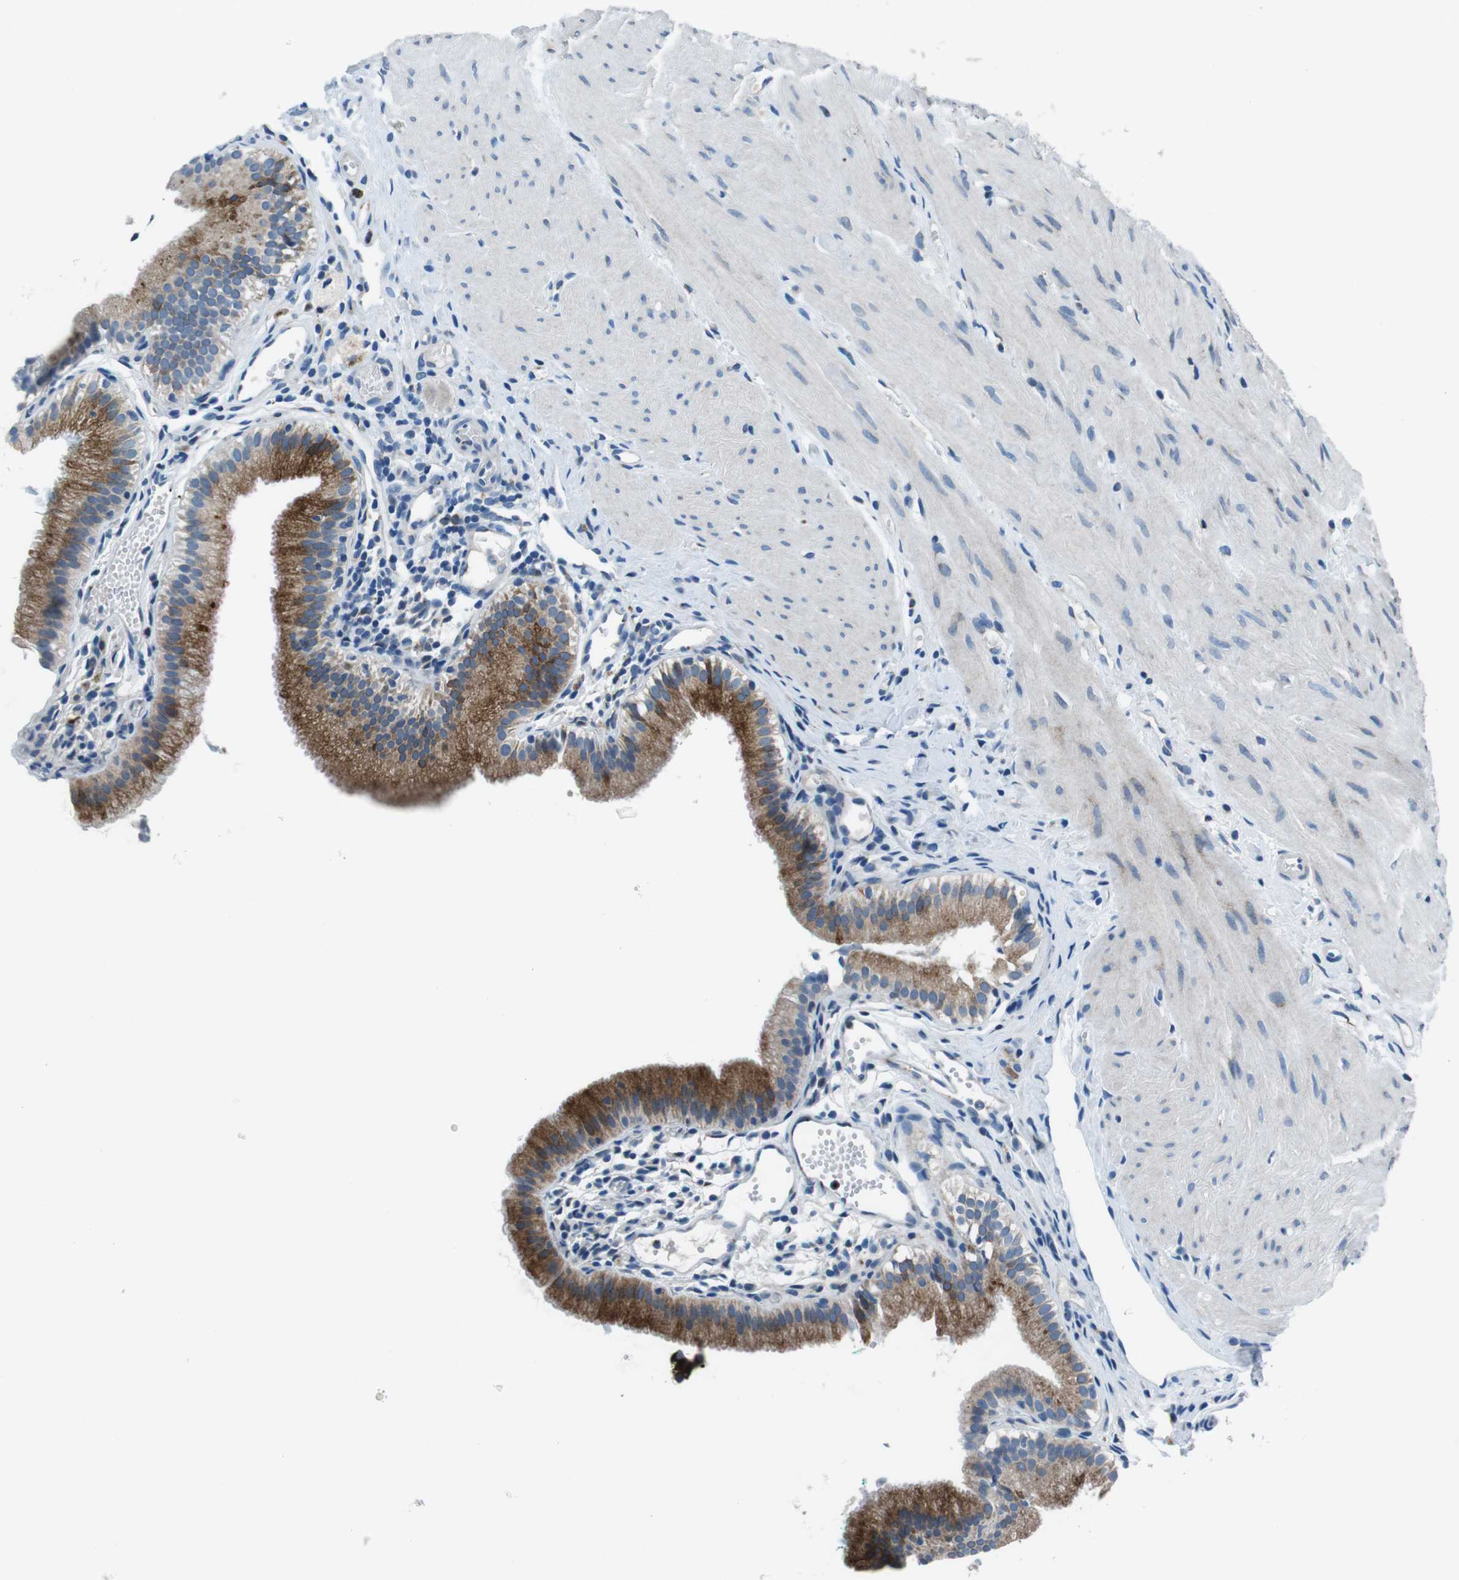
{"staining": {"intensity": "moderate", "quantity": ">75%", "location": "cytoplasmic/membranous"}, "tissue": "gallbladder", "cell_type": "Glandular cells", "image_type": "normal", "snomed": [{"axis": "morphology", "description": "Normal tissue, NOS"}, {"axis": "topography", "description": "Gallbladder"}], "caption": "This photomicrograph reveals immunohistochemistry staining of benign gallbladder, with medium moderate cytoplasmic/membranous staining in approximately >75% of glandular cells.", "gene": "NUCB2", "patient": {"sex": "female", "age": 26}}